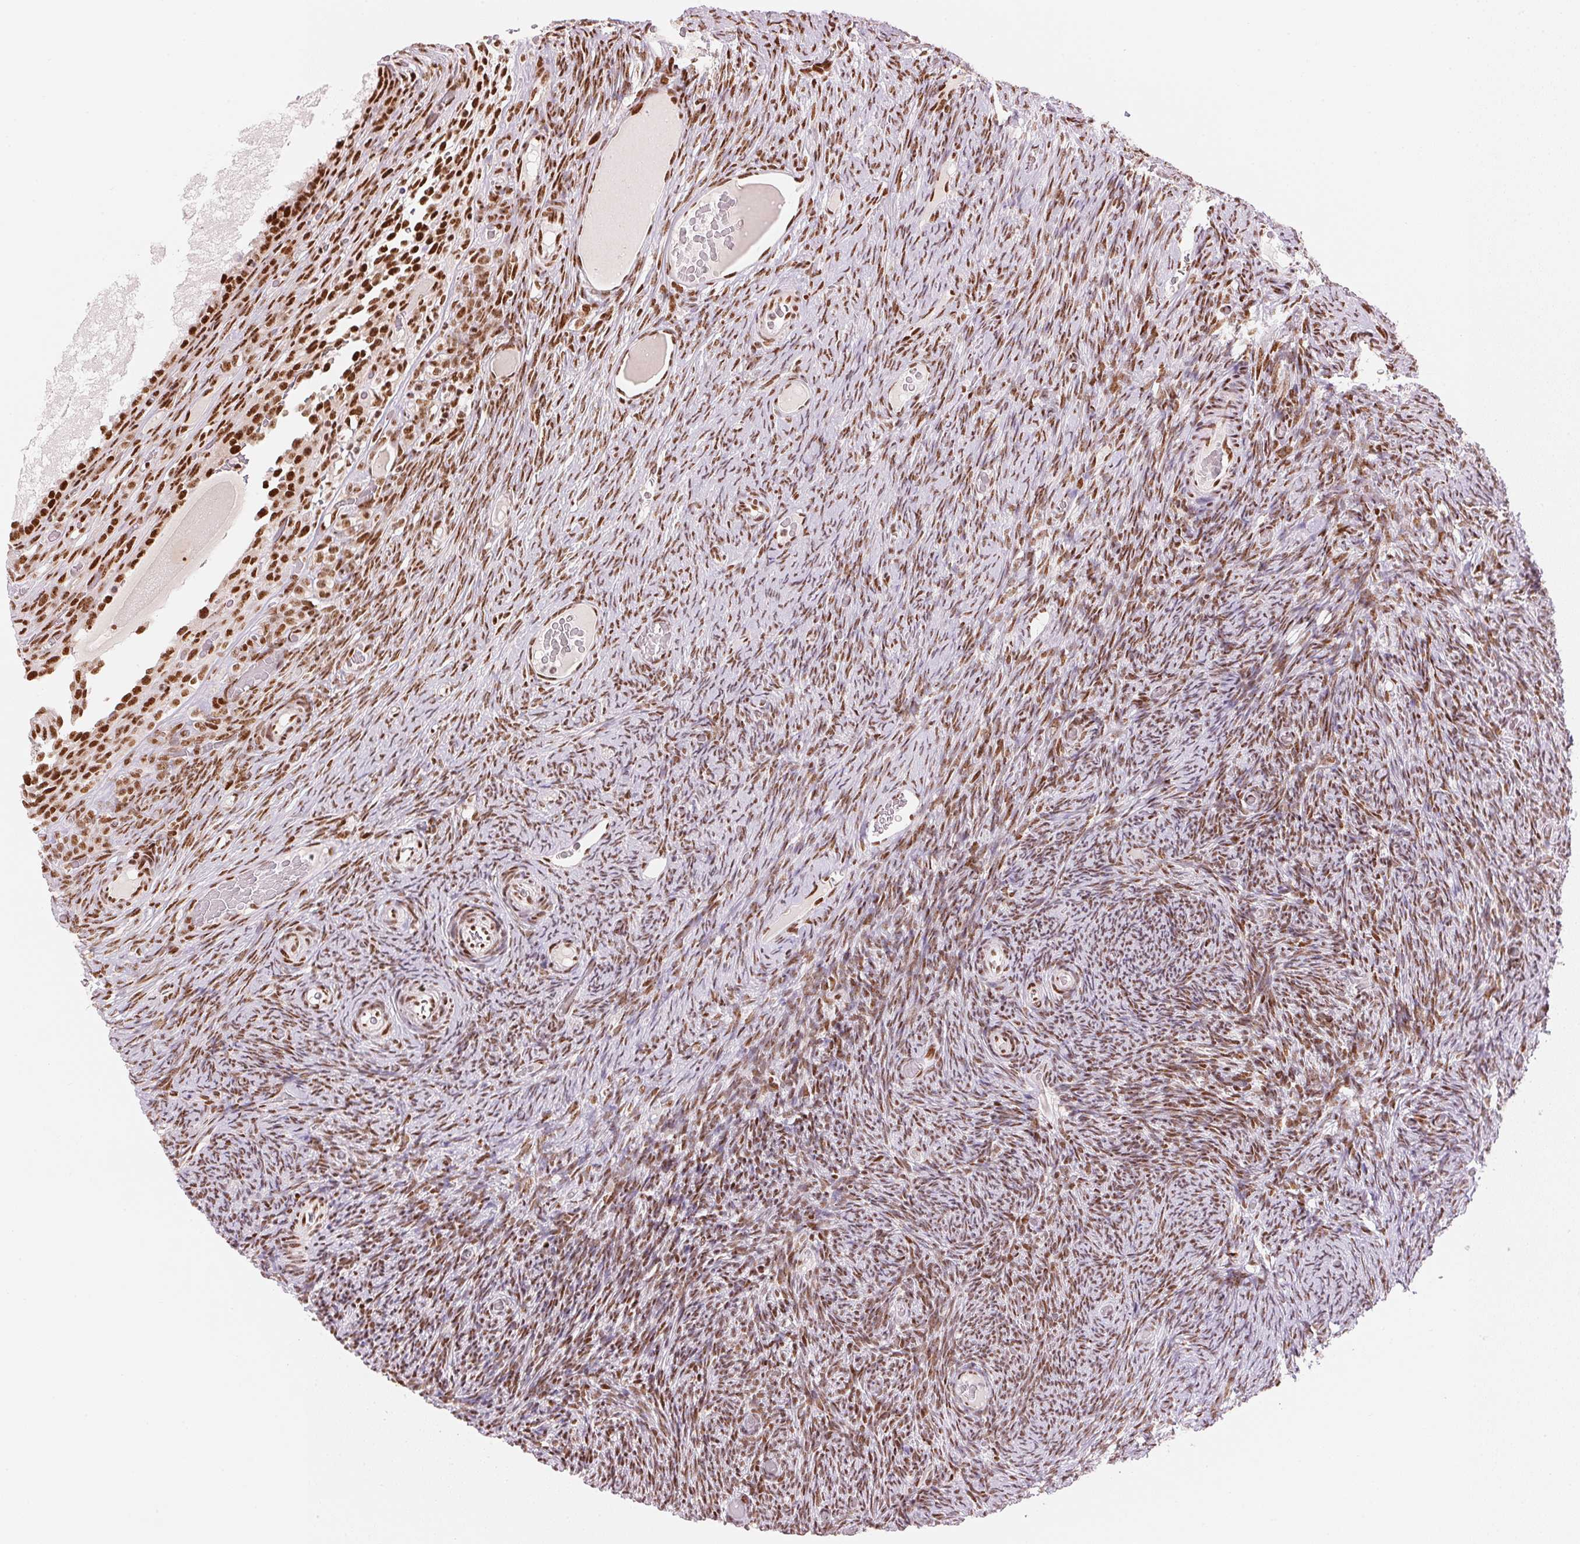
{"staining": {"intensity": "moderate", "quantity": ">75%", "location": "nuclear"}, "tissue": "ovary", "cell_type": "Ovarian stroma cells", "image_type": "normal", "snomed": [{"axis": "morphology", "description": "Normal tissue, NOS"}, {"axis": "topography", "description": "Ovary"}], "caption": "Immunohistochemical staining of normal ovary shows moderate nuclear protein positivity in approximately >75% of ovarian stroma cells.", "gene": "NXF1", "patient": {"sex": "female", "age": 34}}